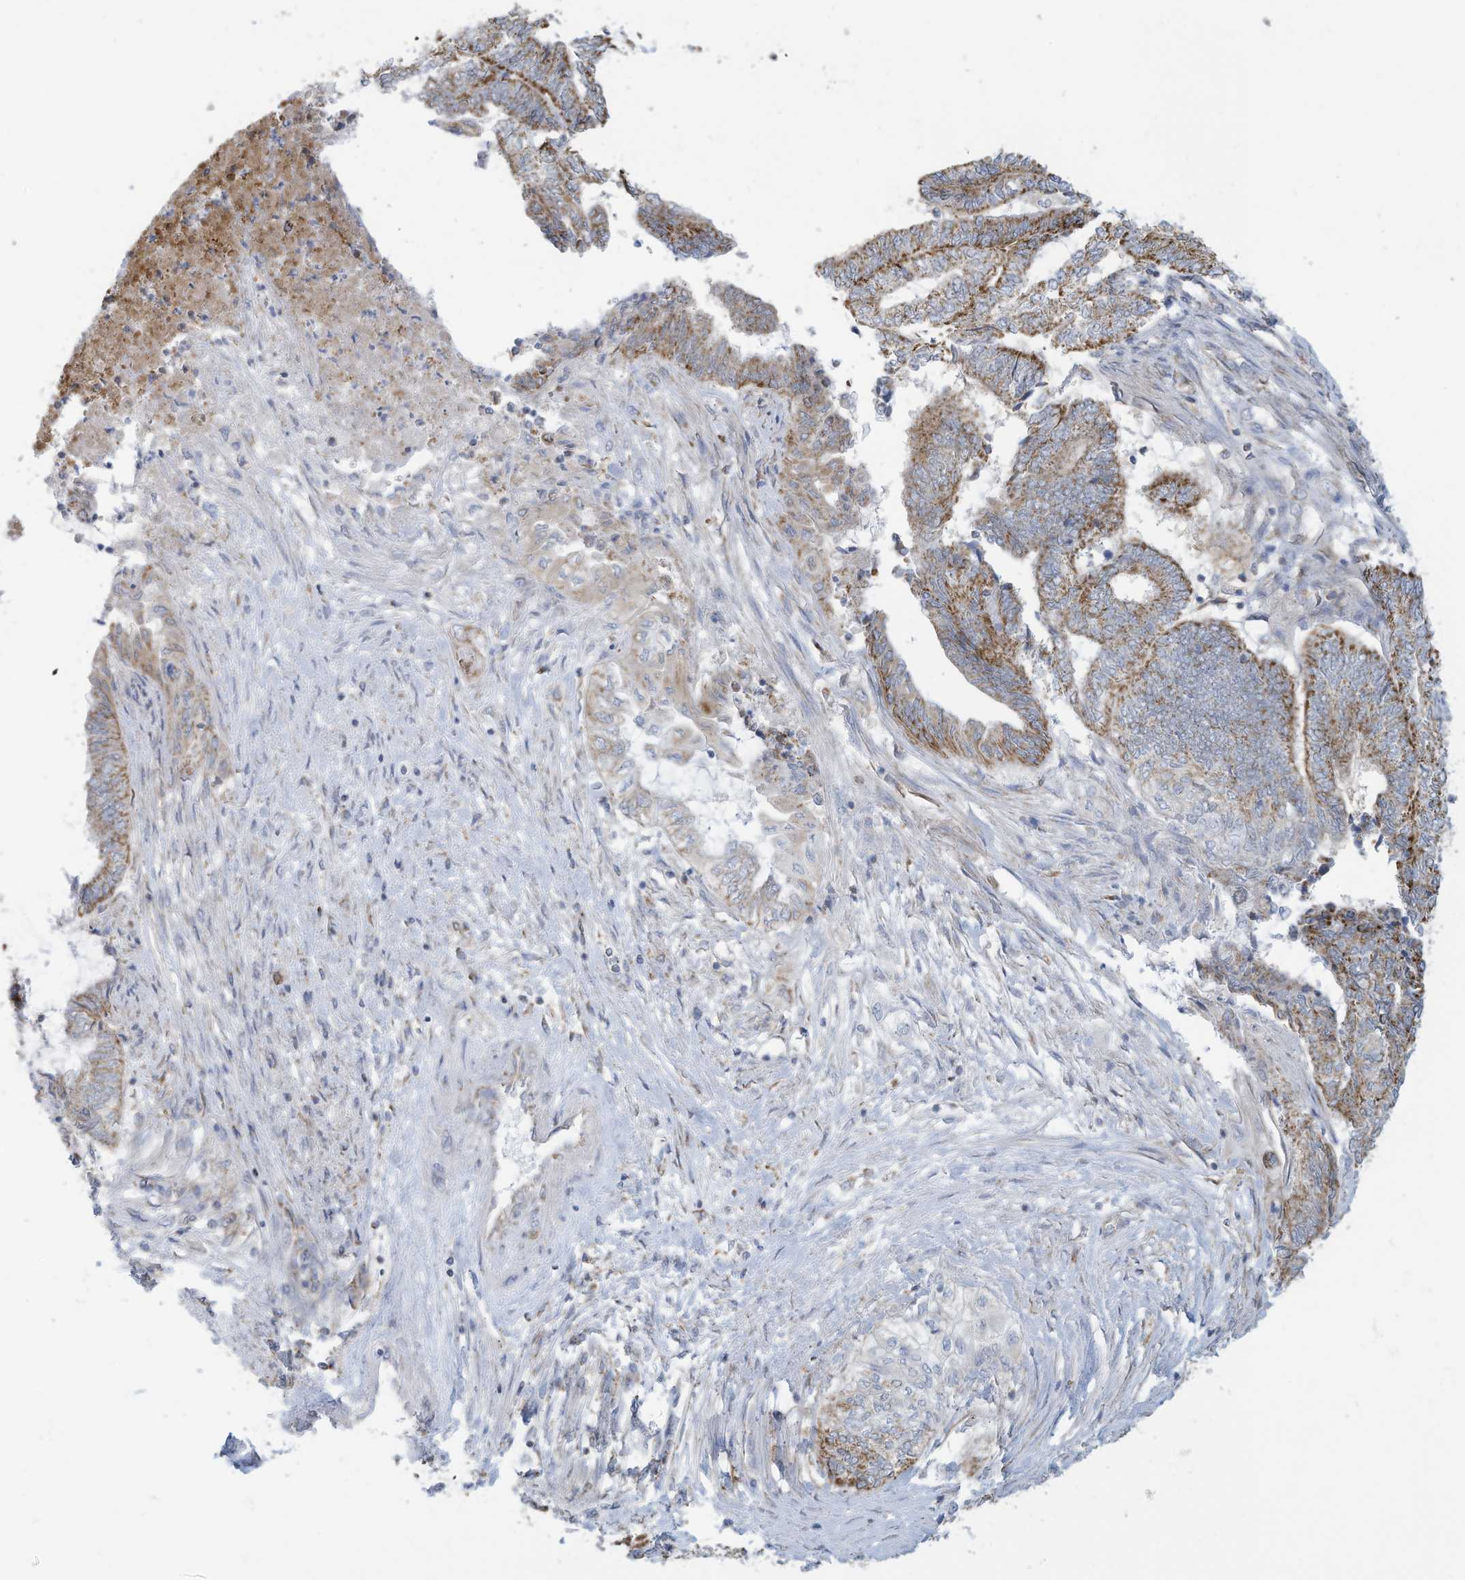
{"staining": {"intensity": "moderate", "quantity": "25%-75%", "location": "cytoplasmic/membranous"}, "tissue": "endometrial cancer", "cell_type": "Tumor cells", "image_type": "cancer", "snomed": [{"axis": "morphology", "description": "Adenocarcinoma, NOS"}, {"axis": "topography", "description": "Uterus"}, {"axis": "topography", "description": "Endometrium"}], "caption": "DAB immunohistochemical staining of human adenocarcinoma (endometrial) demonstrates moderate cytoplasmic/membranous protein positivity in about 25%-75% of tumor cells. (brown staining indicates protein expression, while blue staining denotes nuclei).", "gene": "NLN", "patient": {"sex": "female", "age": 70}}